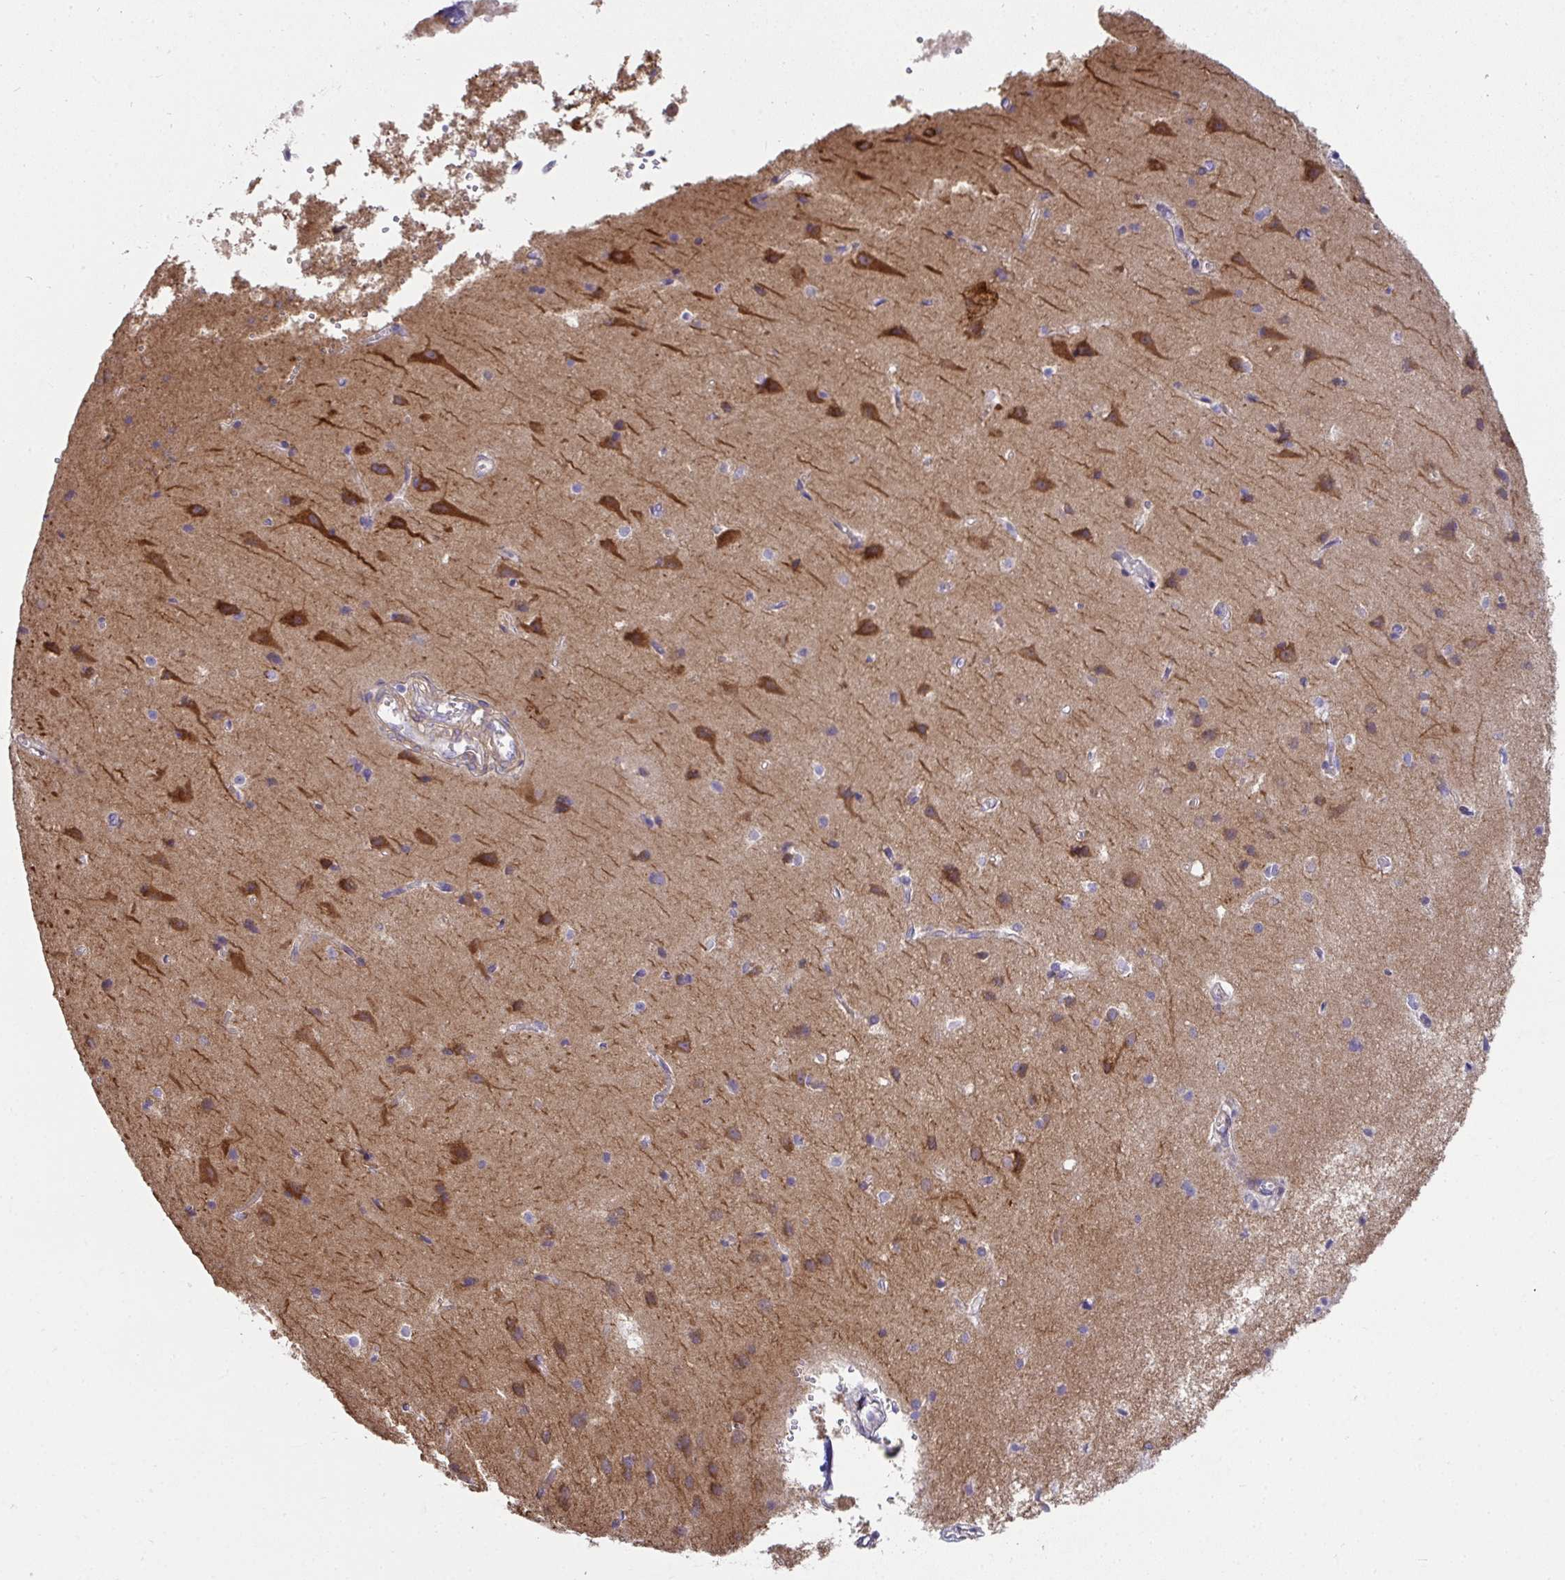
{"staining": {"intensity": "negative", "quantity": "none", "location": "none"}, "tissue": "cerebral cortex", "cell_type": "Endothelial cells", "image_type": "normal", "snomed": [{"axis": "morphology", "description": "Normal tissue, NOS"}, {"axis": "topography", "description": "Cerebral cortex"}], "caption": "Photomicrograph shows no protein staining in endothelial cells of unremarkable cerebral cortex.", "gene": "AK5", "patient": {"sex": "male", "age": 37}}